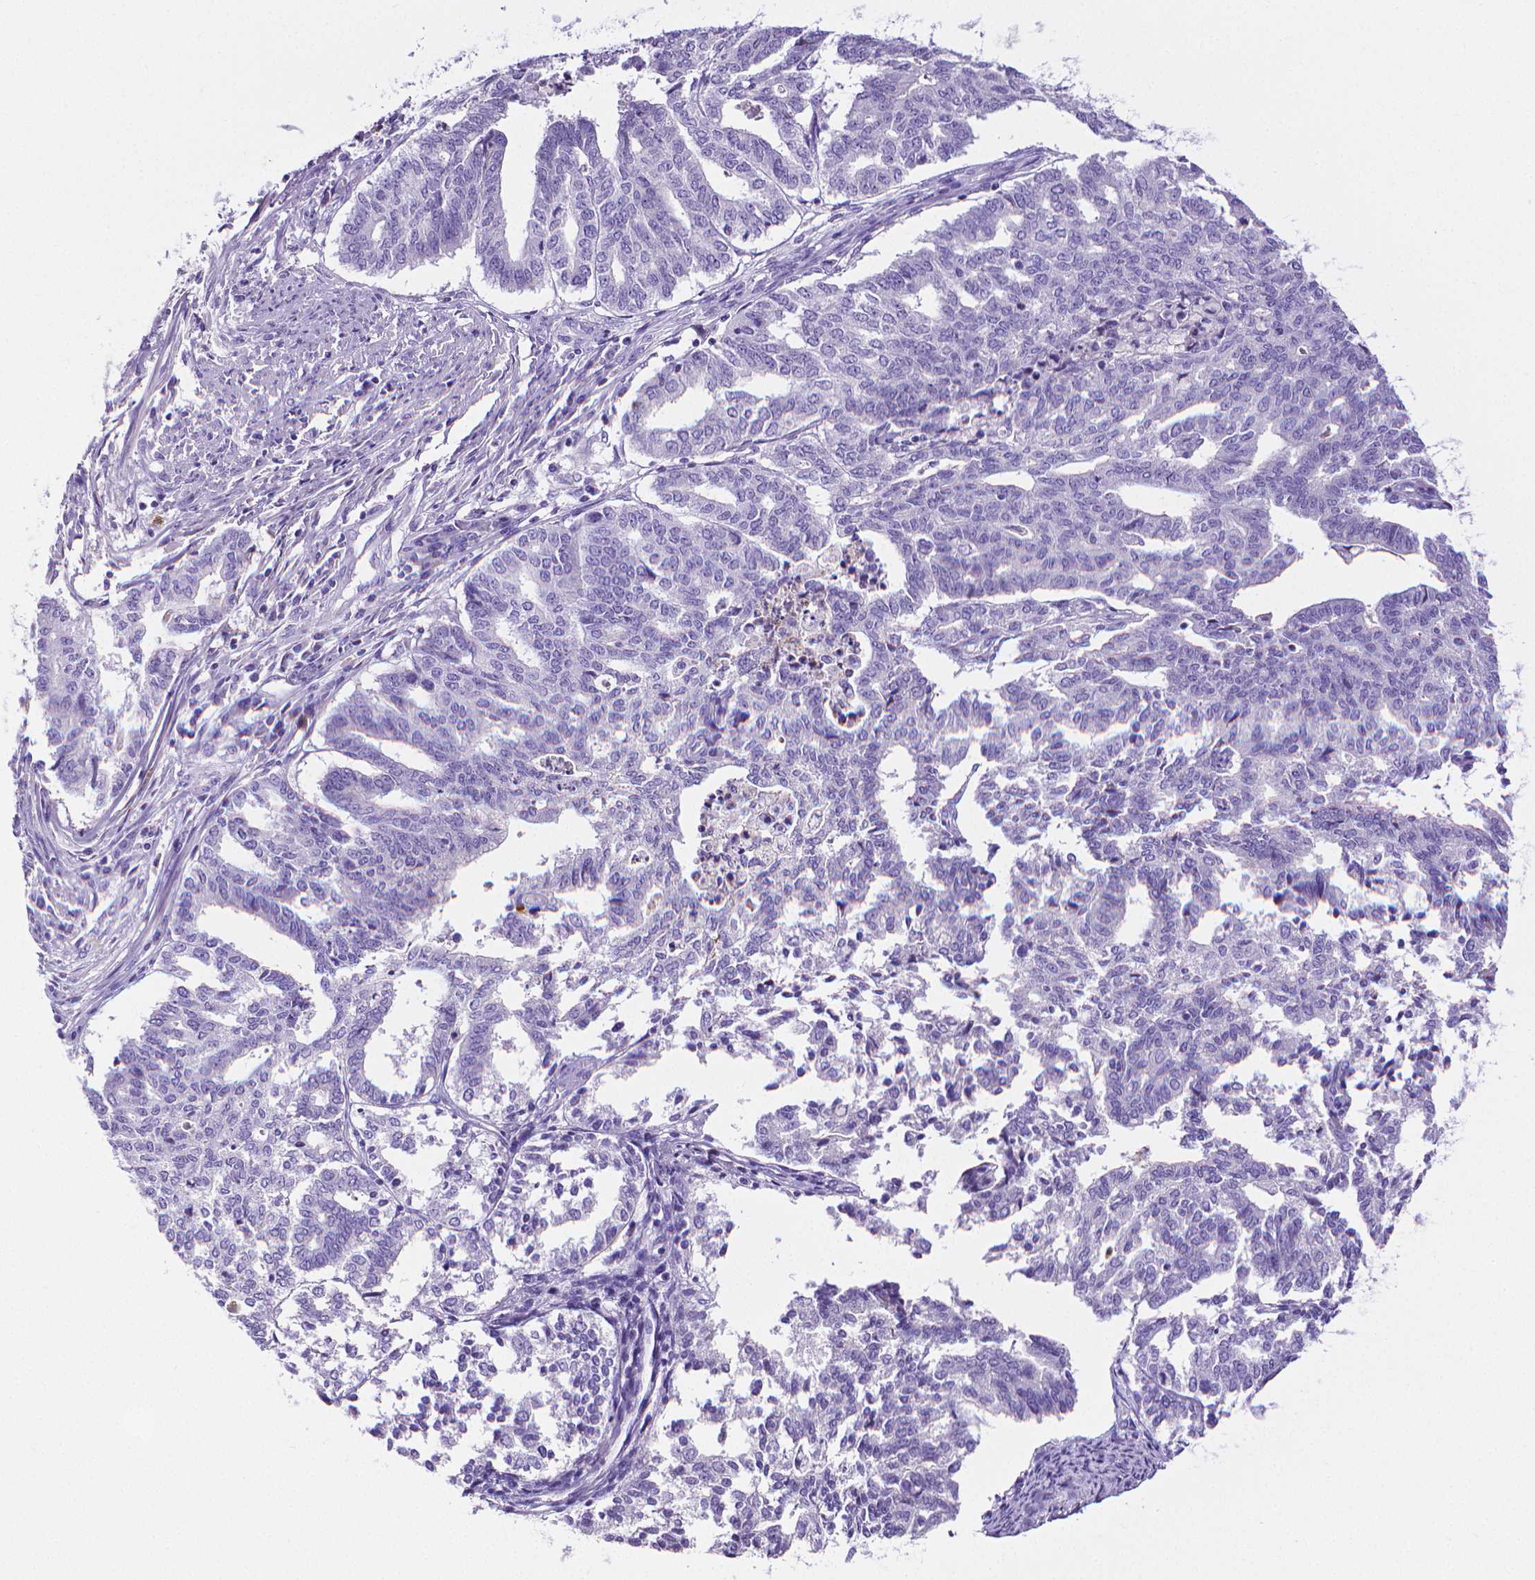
{"staining": {"intensity": "negative", "quantity": "none", "location": "none"}, "tissue": "endometrial cancer", "cell_type": "Tumor cells", "image_type": "cancer", "snomed": [{"axis": "morphology", "description": "Adenocarcinoma, NOS"}, {"axis": "topography", "description": "Endometrium"}], "caption": "An image of endometrial adenocarcinoma stained for a protein exhibits no brown staining in tumor cells. Brightfield microscopy of immunohistochemistry stained with DAB (brown) and hematoxylin (blue), captured at high magnification.", "gene": "MMP9", "patient": {"sex": "female", "age": 79}}